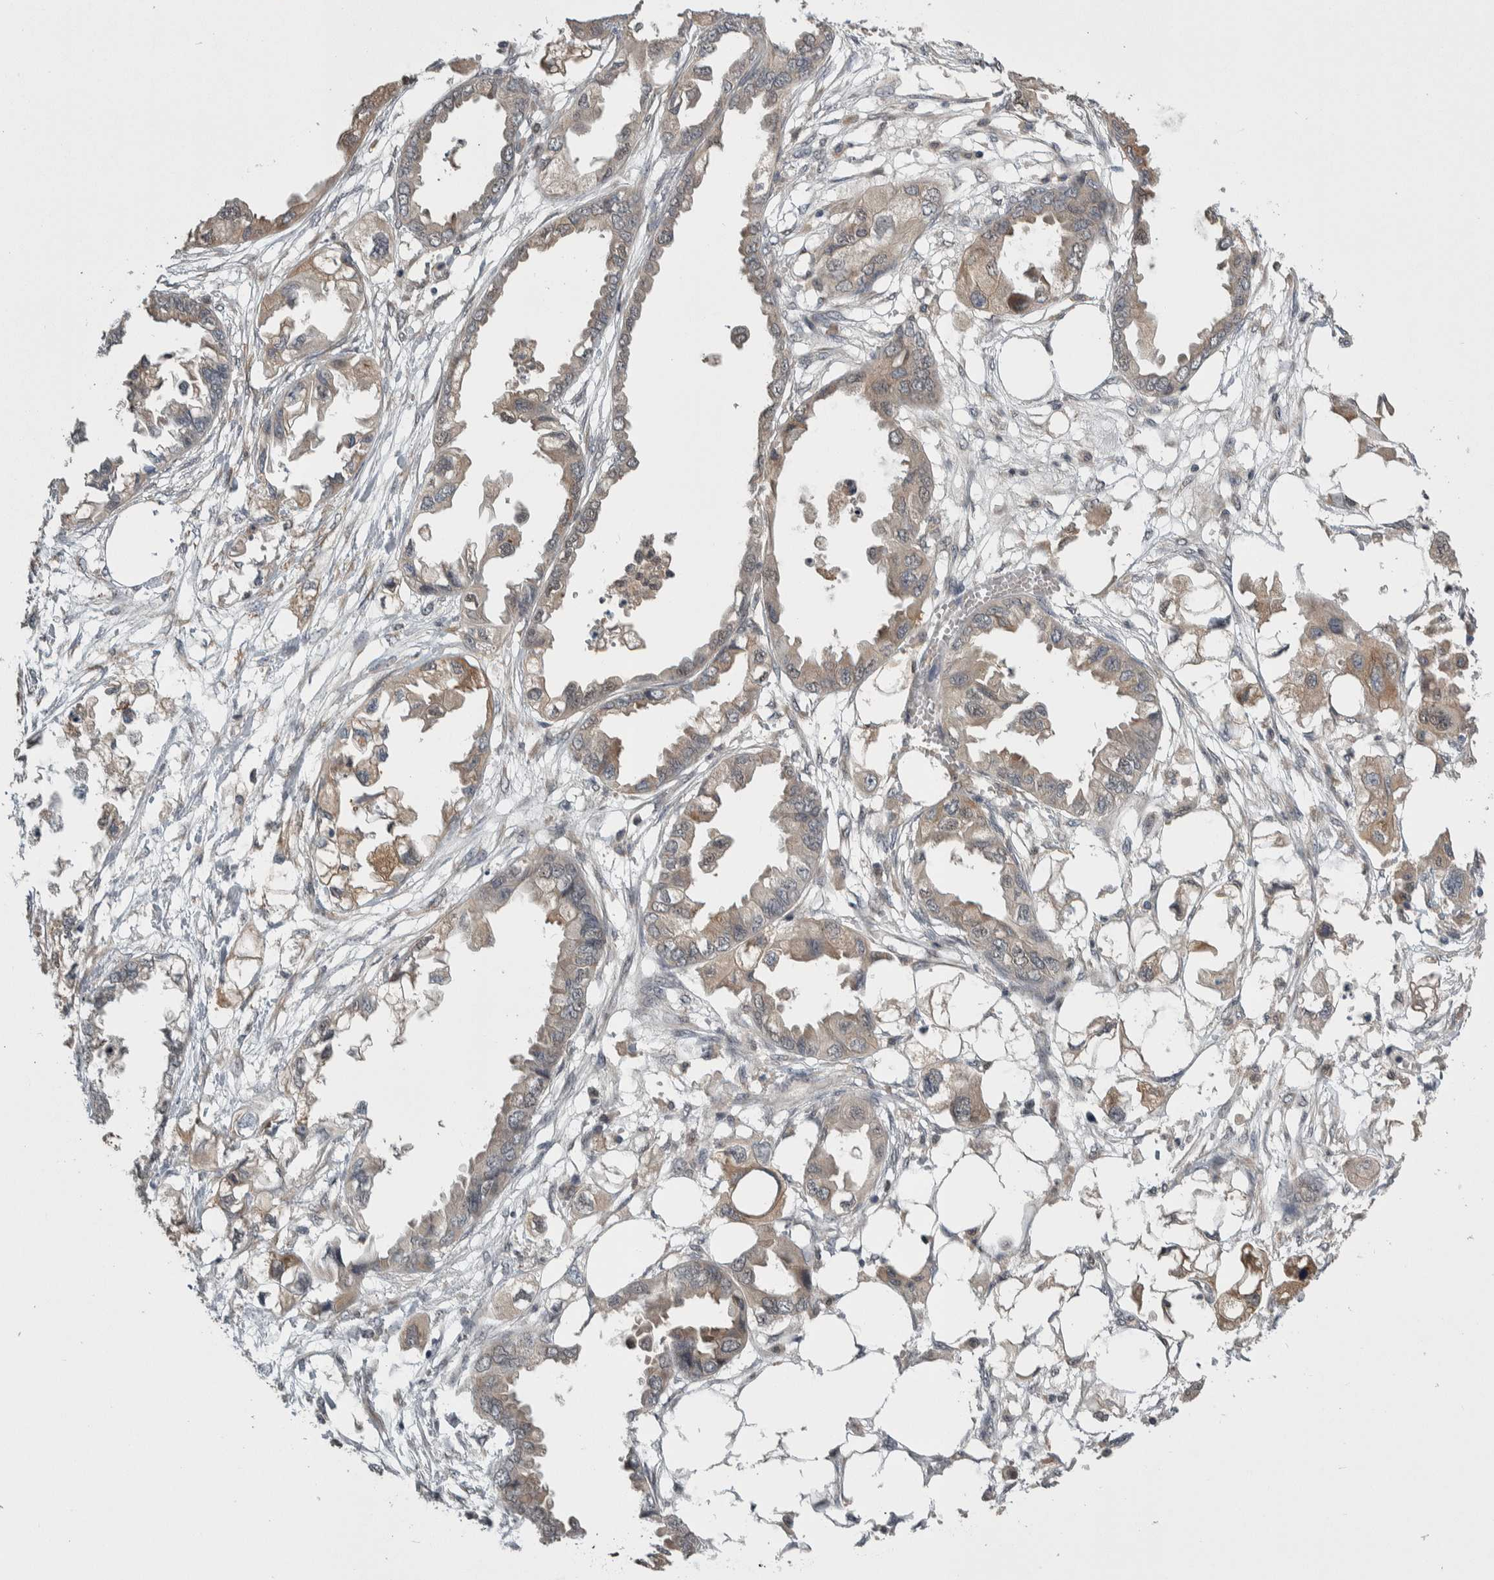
{"staining": {"intensity": "weak", "quantity": ">75%", "location": "cytoplasmic/membranous"}, "tissue": "endometrial cancer", "cell_type": "Tumor cells", "image_type": "cancer", "snomed": [{"axis": "morphology", "description": "Adenocarcinoma, NOS"}, {"axis": "morphology", "description": "Adenocarcinoma, metastatic, NOS"}, {"axis": "topography", "description": "Adipose tissue"}, {"axis": "topography", "description": "Endometrium"}], "caption": "Endometrial cancer (adenocarcinoma) was stained to show a protein in brown. There is low levels of weak cytoplasmic/membranous expression in about >75% of tumor cells. The protein of interest is shown in brown color, while the nuclei are stained blue.", "gene": "PRDM4", "patient": {"sex": "female", "age": 67}}